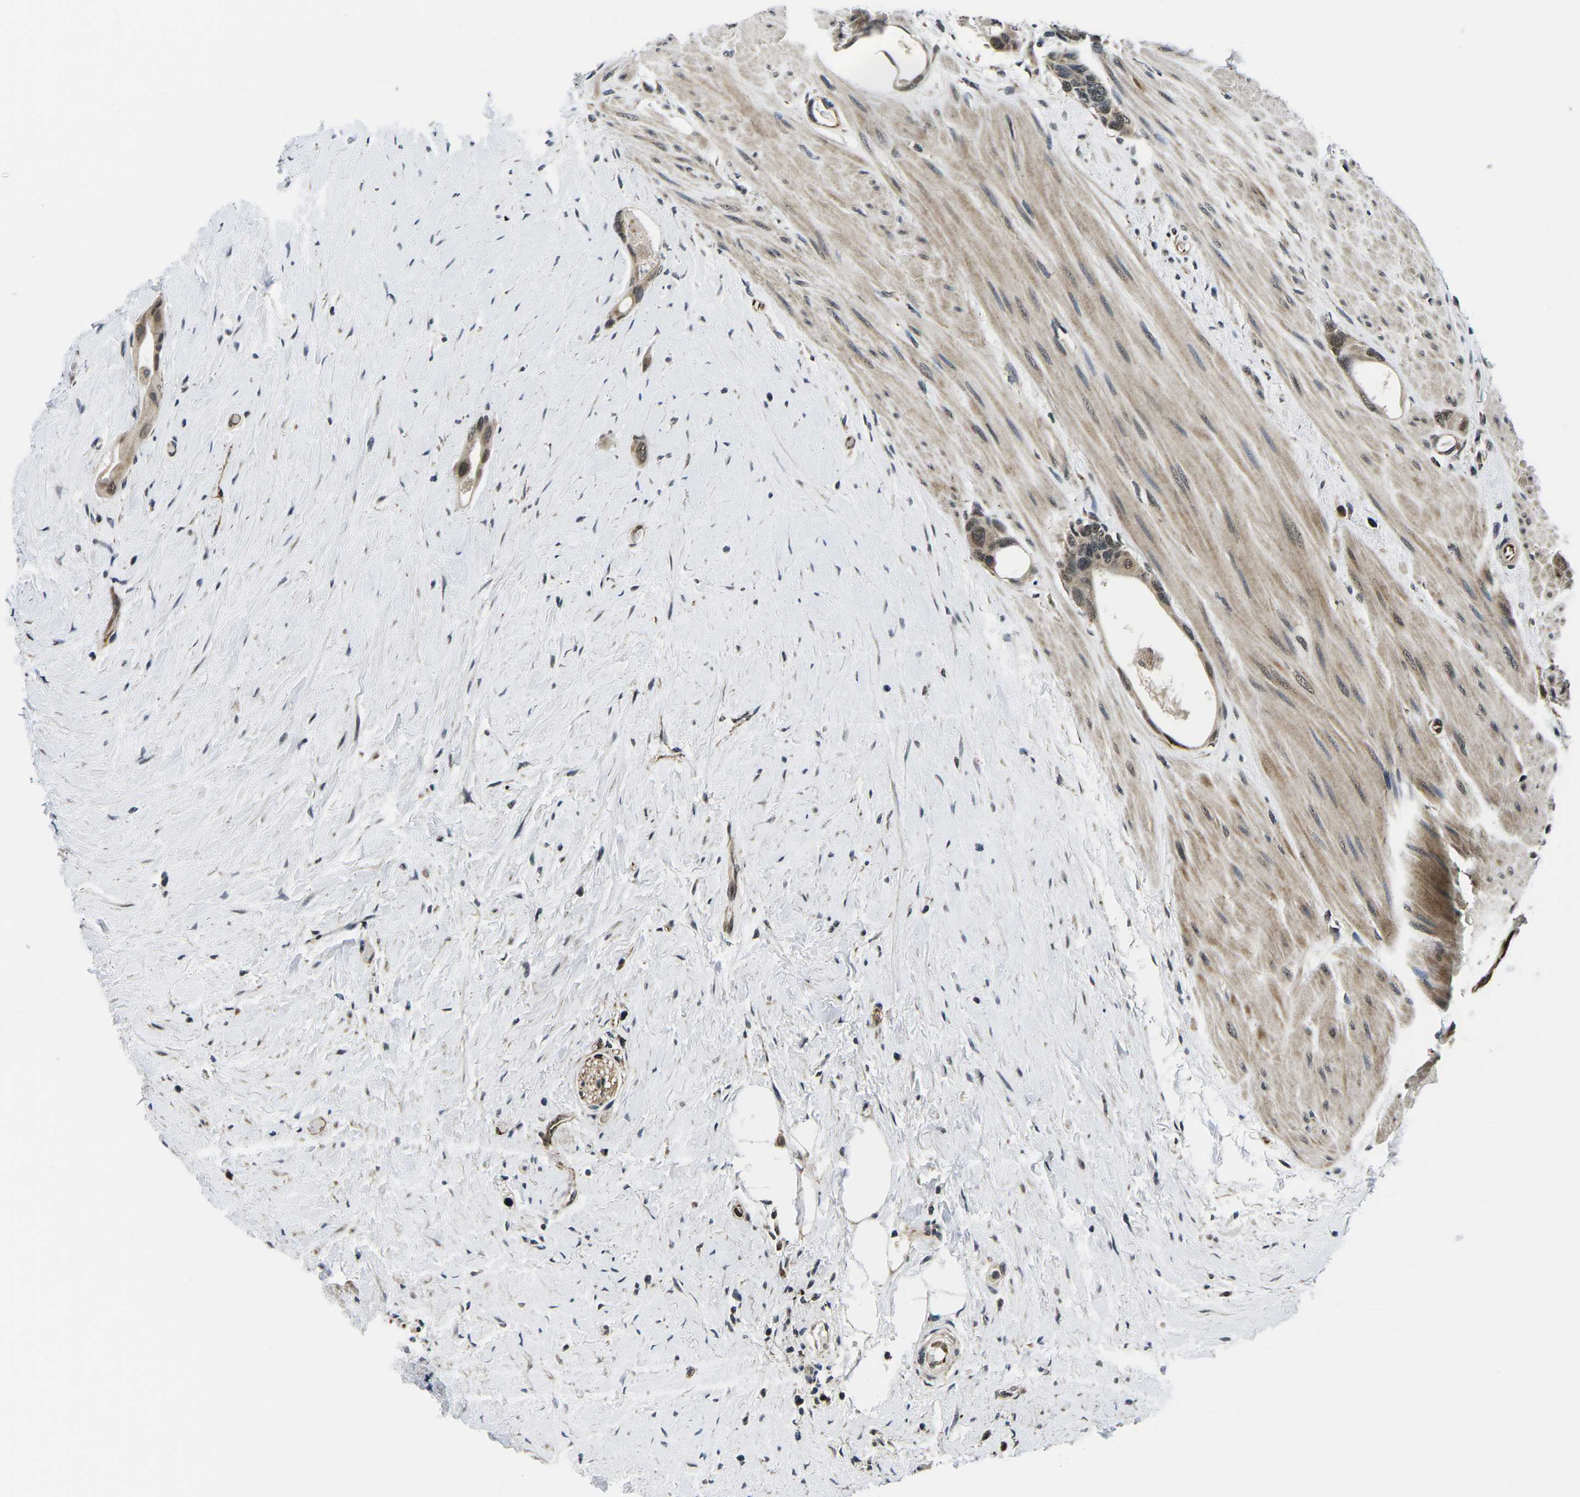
{"staining": {"intensity": "moderate", "quantity": ">75%", "location": "cytoplasmic/membranous,nuclear"}, "tissue": "colorectal cancer", "cell_type": "Tumor cells", "image_type": "cancer", "snomed": [{"axis": "morphology", "description": "Adenocarcinoma, NOS"}, {"axis": "topography", "description": "Rectum"}], "caption": "The immunohistochemical stain labels moderate cytoplasmic/membranous and nuclear staining in tumor cells of colorectal cancer (adenocarcinoma) tissue. (Brightfield microscopy of DAB IHC at high magnification).", "gene": "CCNE1", "patient": {"sex": "male", "age": 51}}